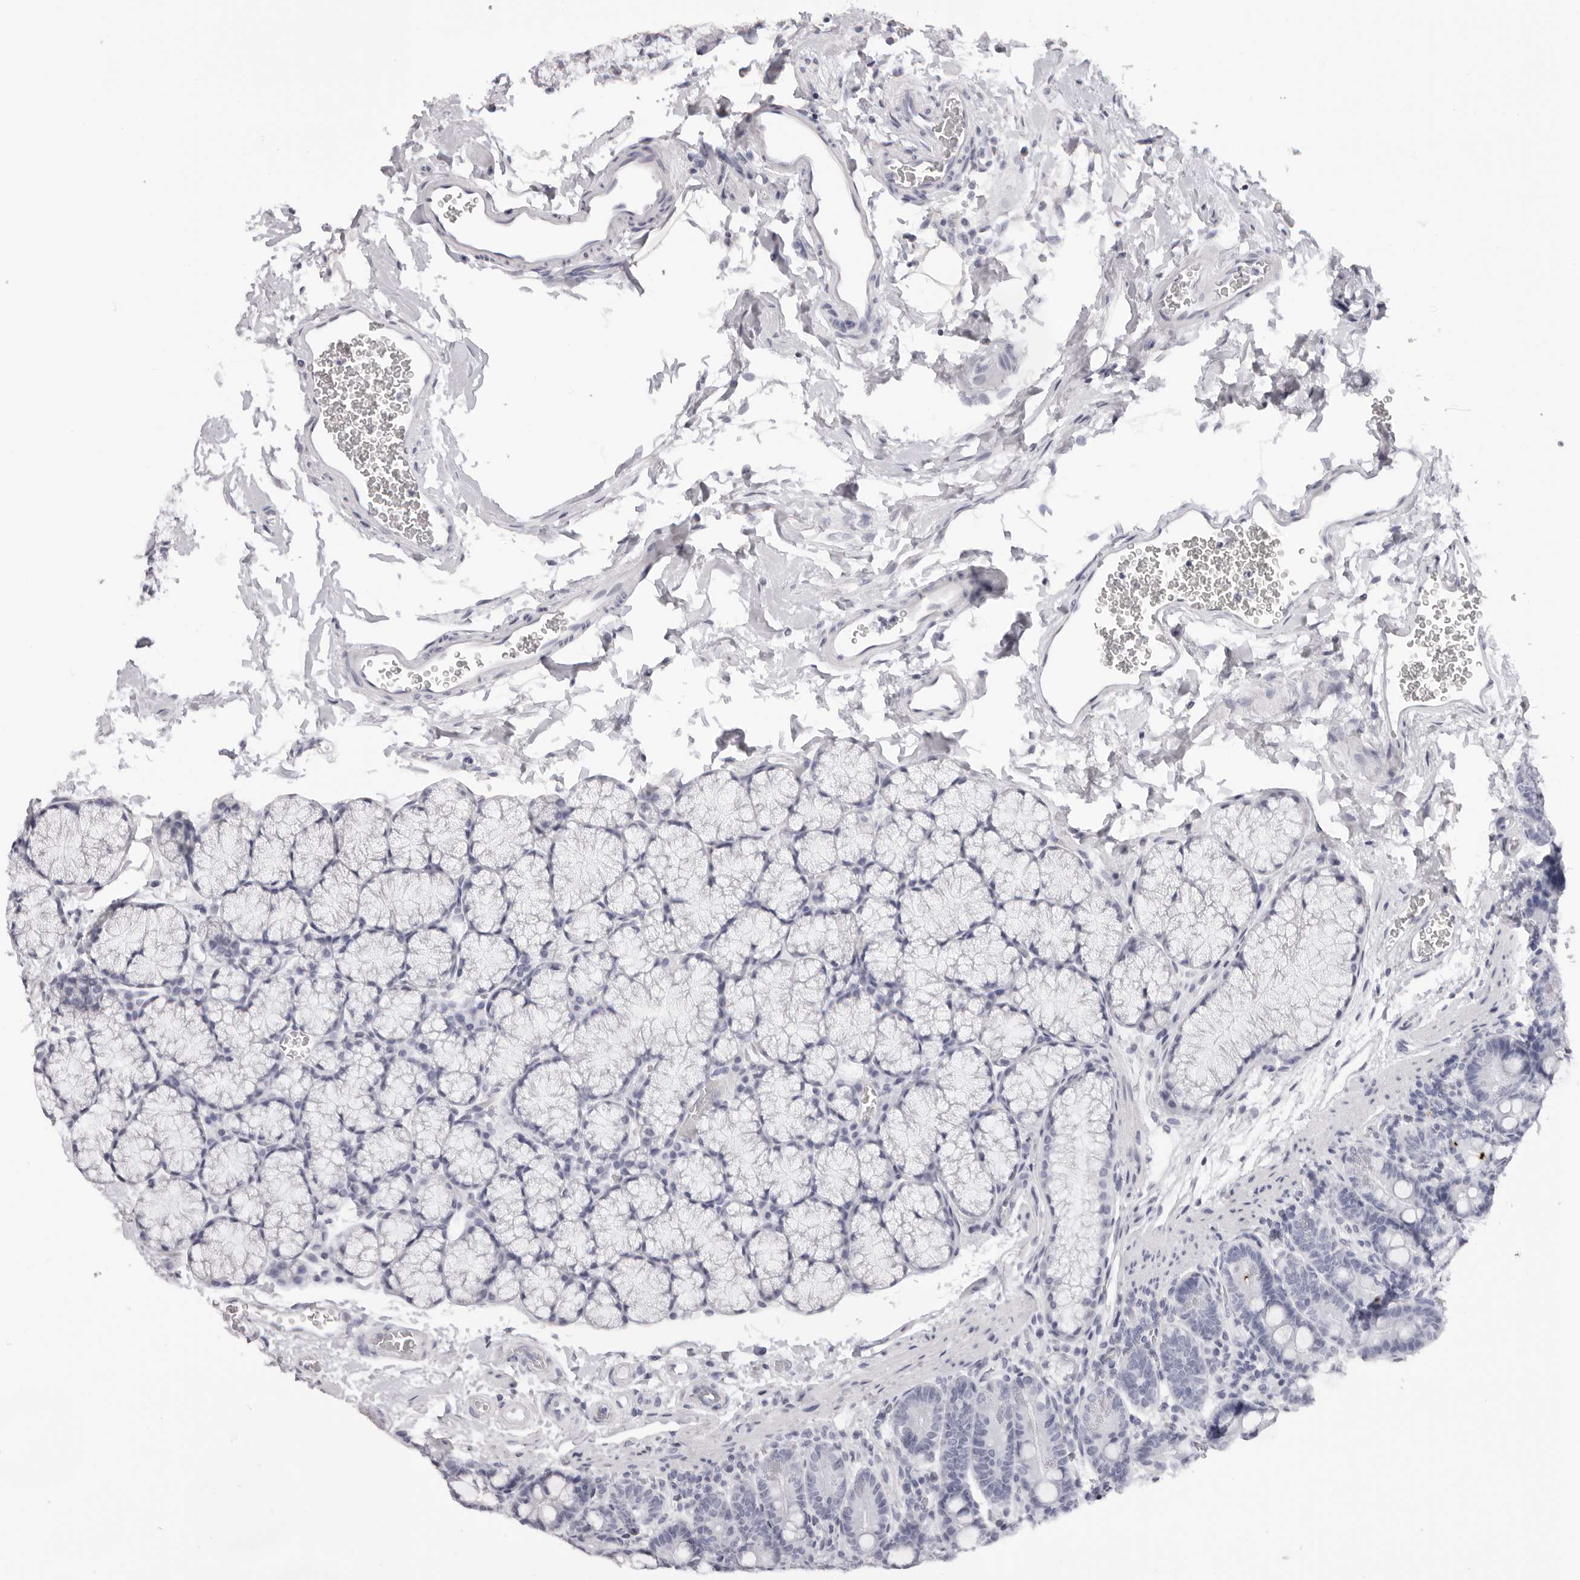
{"staining": {"intensity": "negative", "quantity": "none", "location": "none"}, "tissue": "duodenum", "cell_type": "Glandular cells", "image_type": "normal", "snomed": [{"axis": "morphology", "description": "Normal tissue, NOS"}, {"axis": "topography", "description": "Duodenum"}], "caption": "IHC micrograph of normal duodenum: human duodenum stained with DAB (3,3'-diaminobenzidine) shows no significant protein positivity in glandular cells. (DAB (3,3'-diaminobenzidine) IHC, high magnification).", "gene": "RHO", "patient": {"sex": "male", "age": 35}}